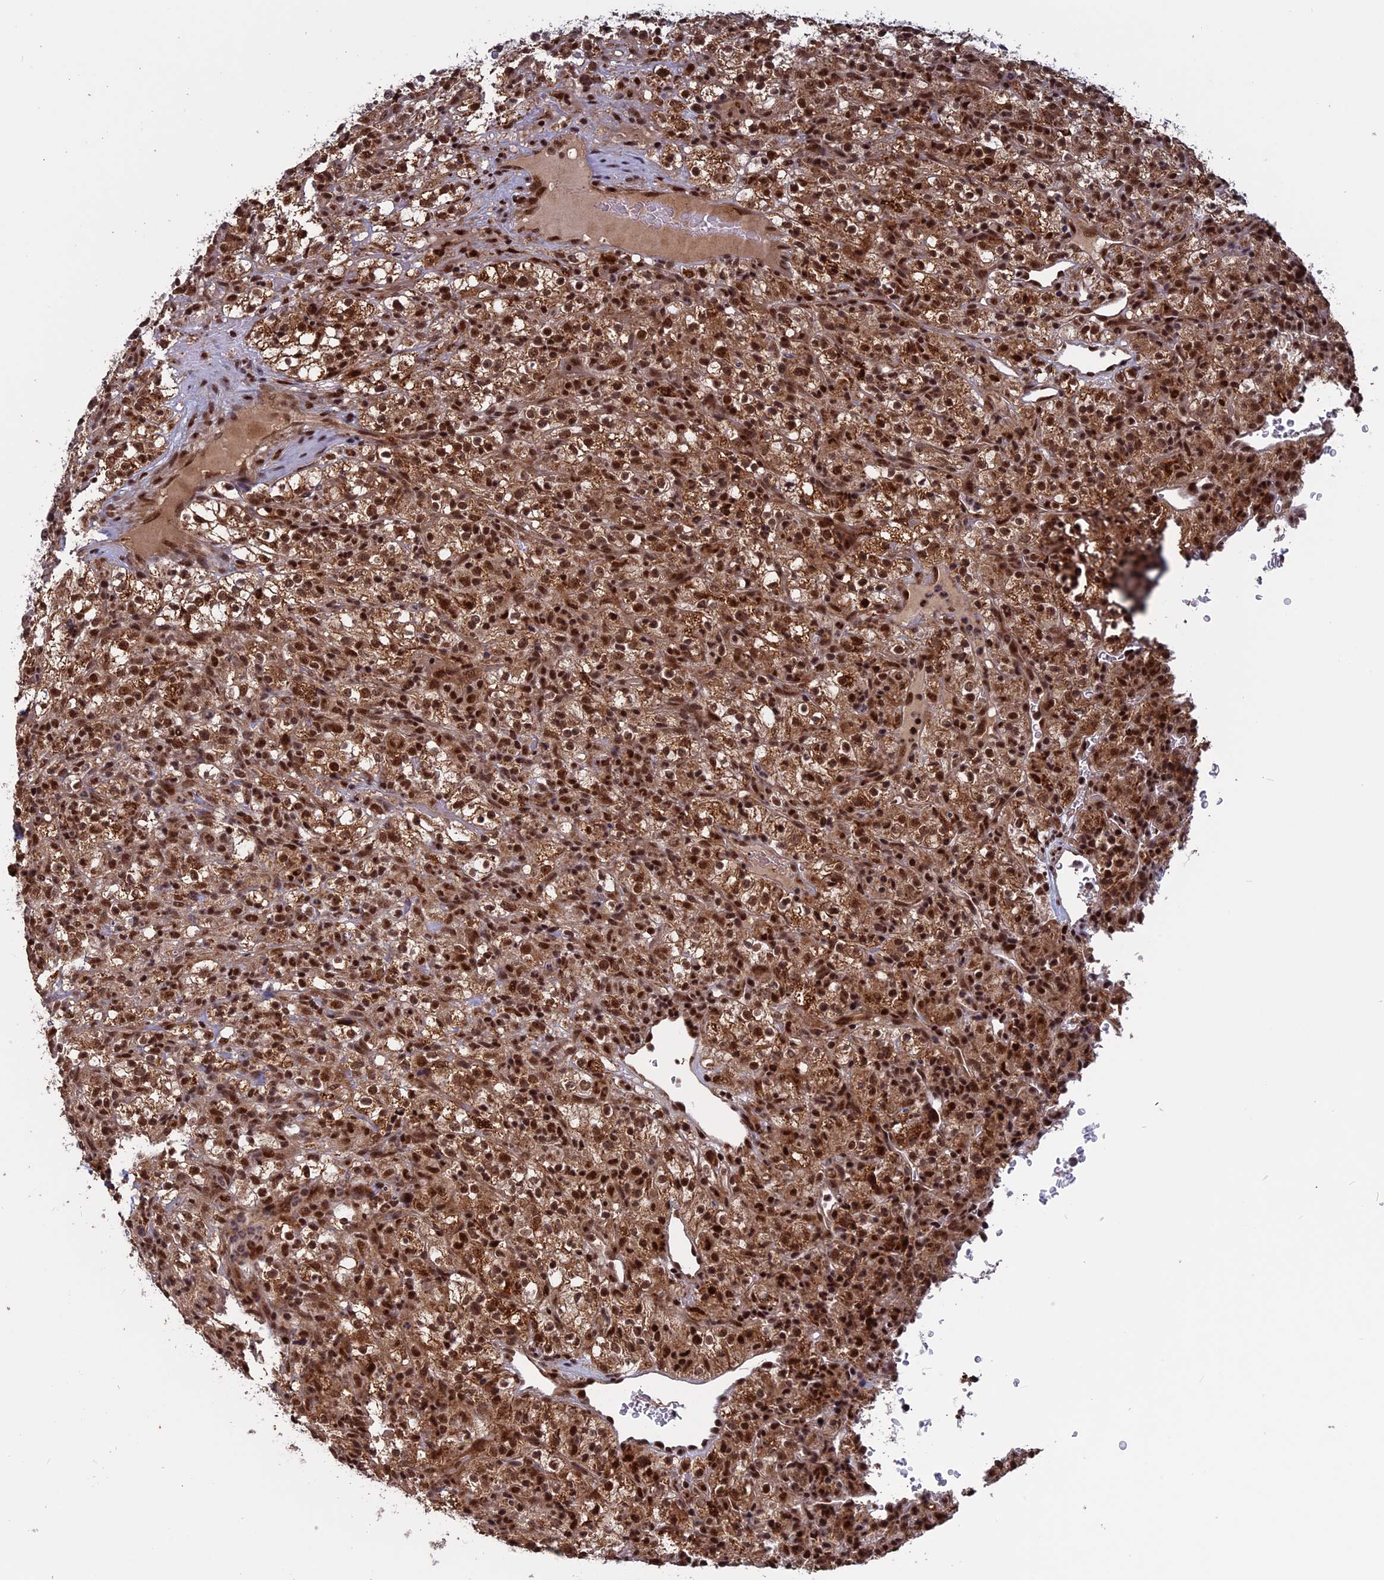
{"staining": {"intensity": "strong", "quantity": ">75%", "location": "cytoplasmic/membranous,nuclear"}, "tissue": "renal cancer", "cell_type": "Tumor cells", "image_type": "cancer", "snomed": [{"axis": "morphology", "description": "Normal tissue, NOS"}, {"axis": "morphology", "description": "Adenocarcinoma, NOS"}, {"axis": "topography", "description": "Kidney"}], "caption": "This is an image of immunohistochemistry staining of renal cancer (adenocarcinoma), which shows strong staining in the cytoplasmic/membranous and nuclear of tumor cells.", "gene": "CACTIN", "patient": {"sex": "female", "age": 72}}